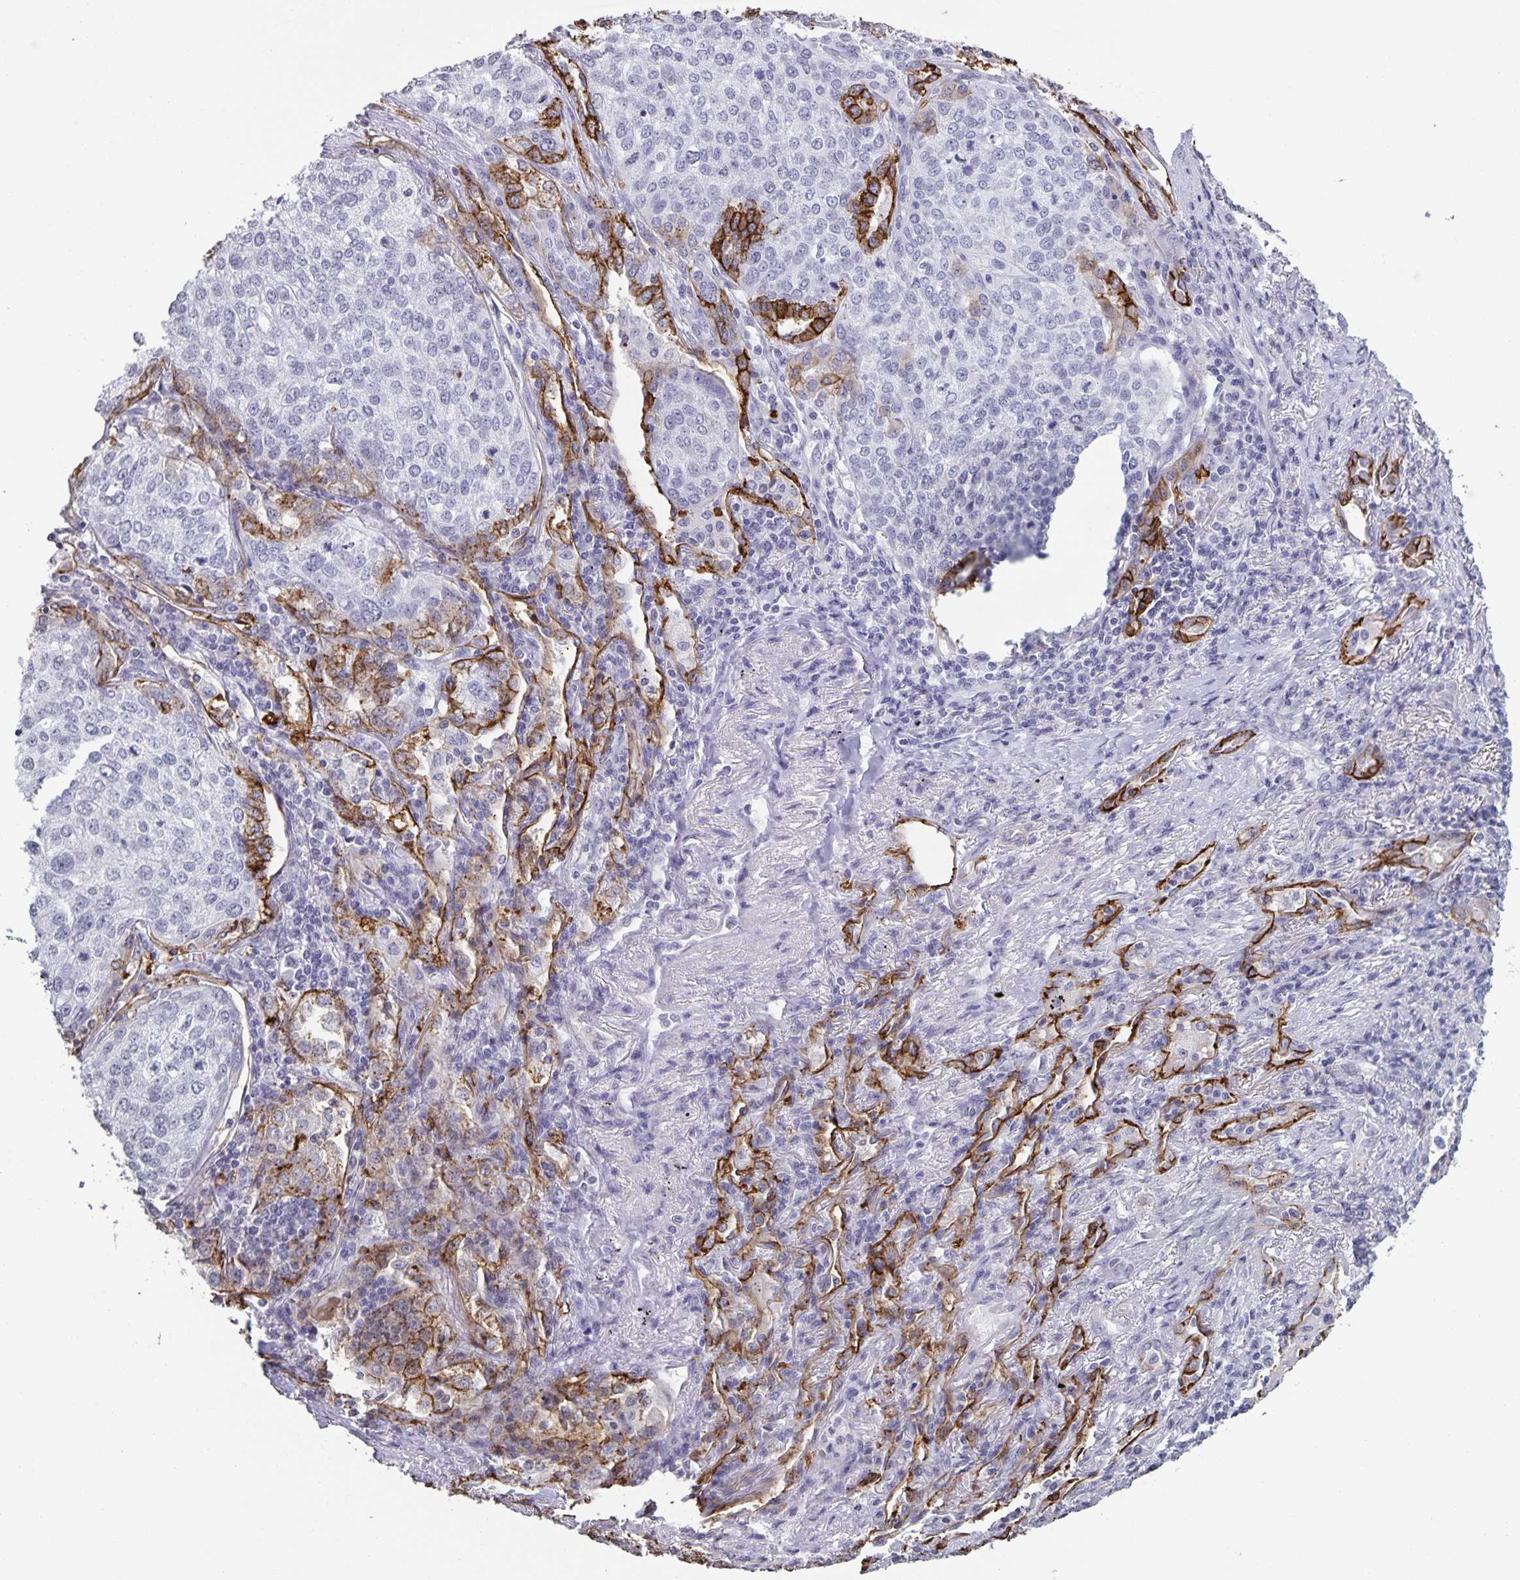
{"staining": {"intensity": "moderate", "quantity": "<25%", "location": "cytoplasmic/membranous"}, "tissue": "lung cancer", "cell_type": "Tumor cells", "image_type": "cancer", "snomed": [{"axis": "morphology", "description": "Squamous cell carcinoma, NOS"}, {"axis": "topography", "description": "Lung"}], "caption": "Lung squamous cell carcinoma stained for a protein (brown) exhibits moderate cytoplasmic/membranous positive staining in about <25% of tumor cells.", "gene": "AQP4", "patient": {"sex": "male", "age": 63}}